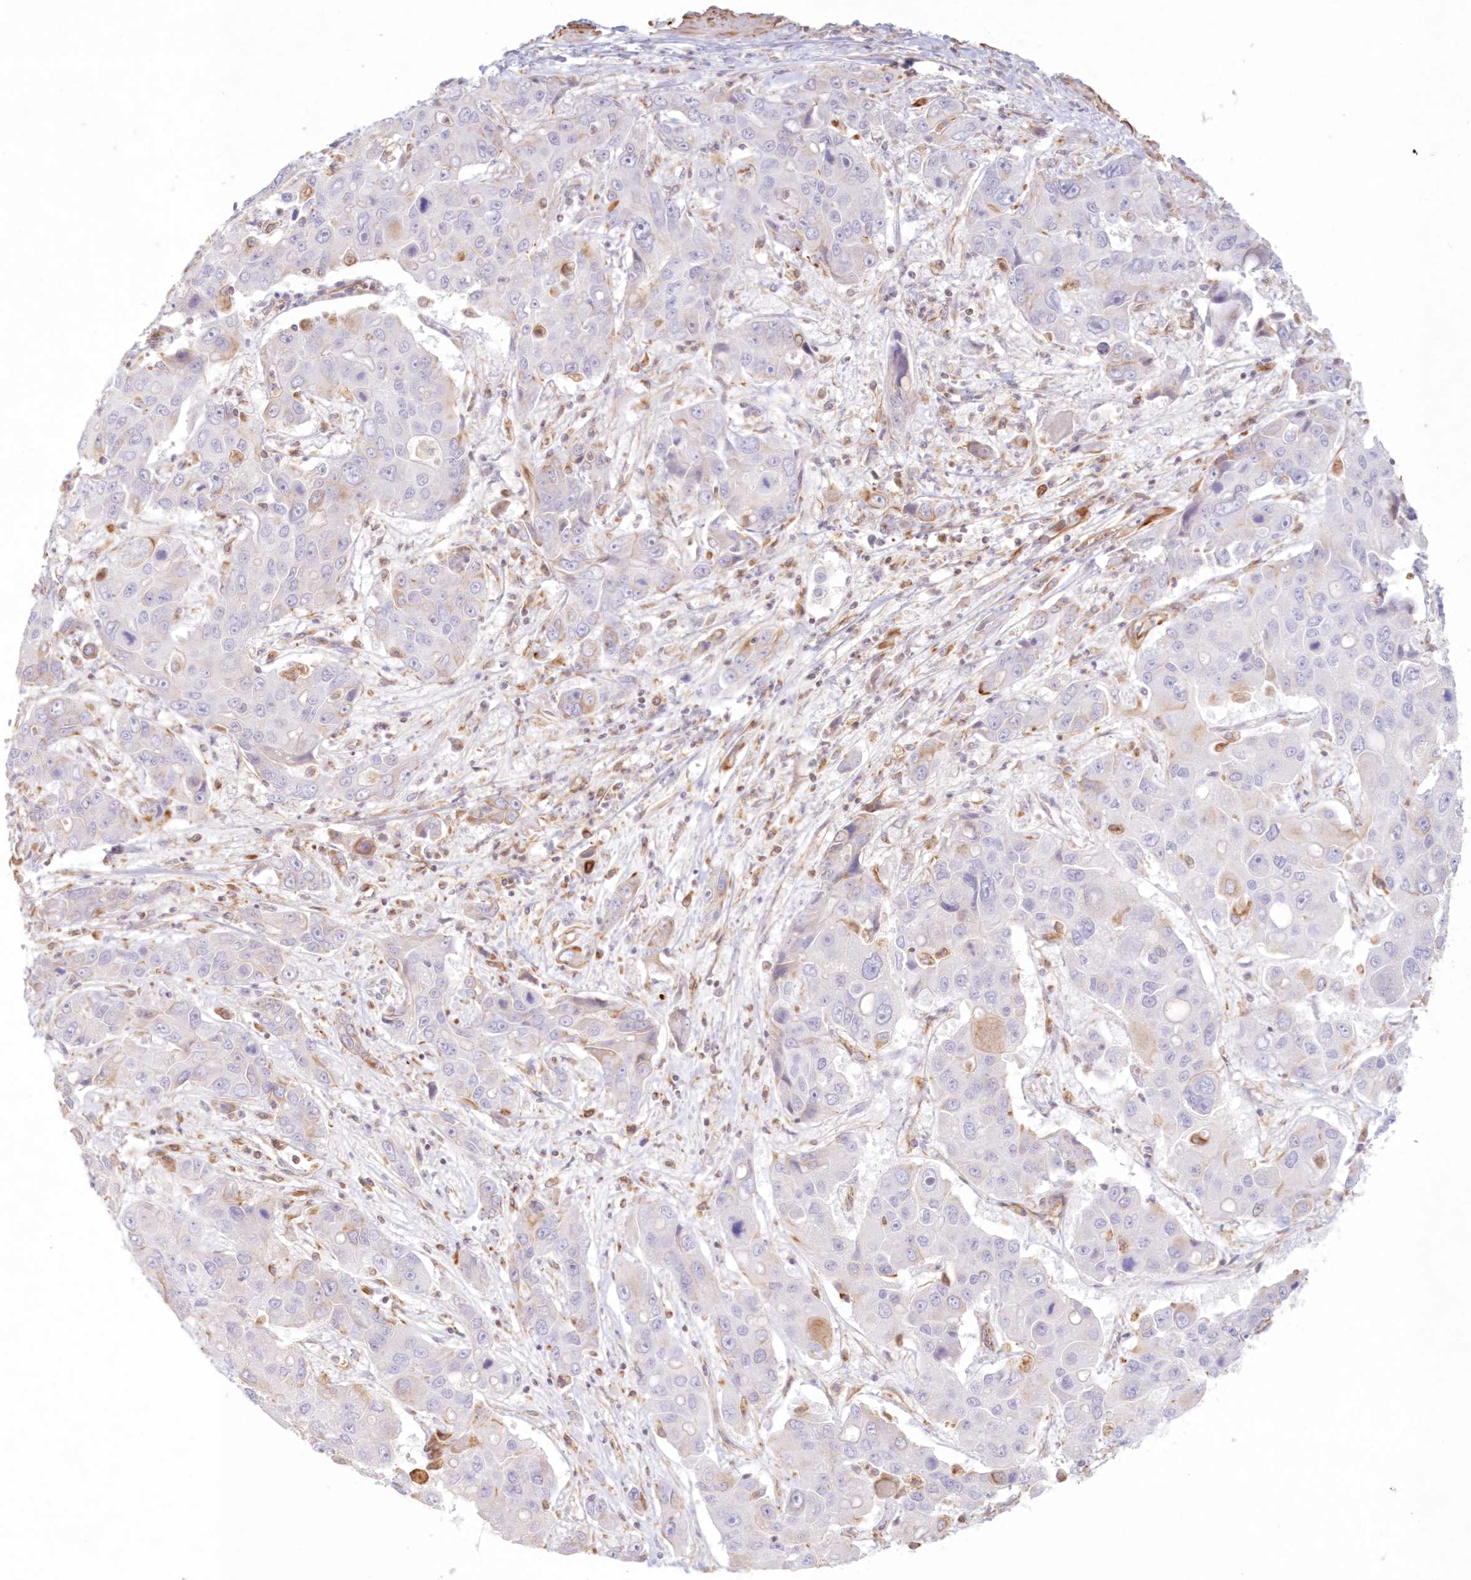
{"staining": {"intensity": "negative", "quantity": "none", "location": "none"}, "tissue": "liver cancer", "cell_type": "Tumor cells", "image_type": "cancer", "snomed": [{"axis": "morphology", "description": "Cholangiocarcinoma"}, {"axis": "topography", "description": "Liver"}], "caption": "Immunohistochemical staining of liver cholangiocarcinoma displays no significant expression in tumor cells. (Stains: DAB immunohistochemistry (IHC) with hematoxylin counter stain, Microscopy: brightfield microscopy at high magnification).", "gene": "DMRTB1", "patient": {"sex": "male", "age": 67}}